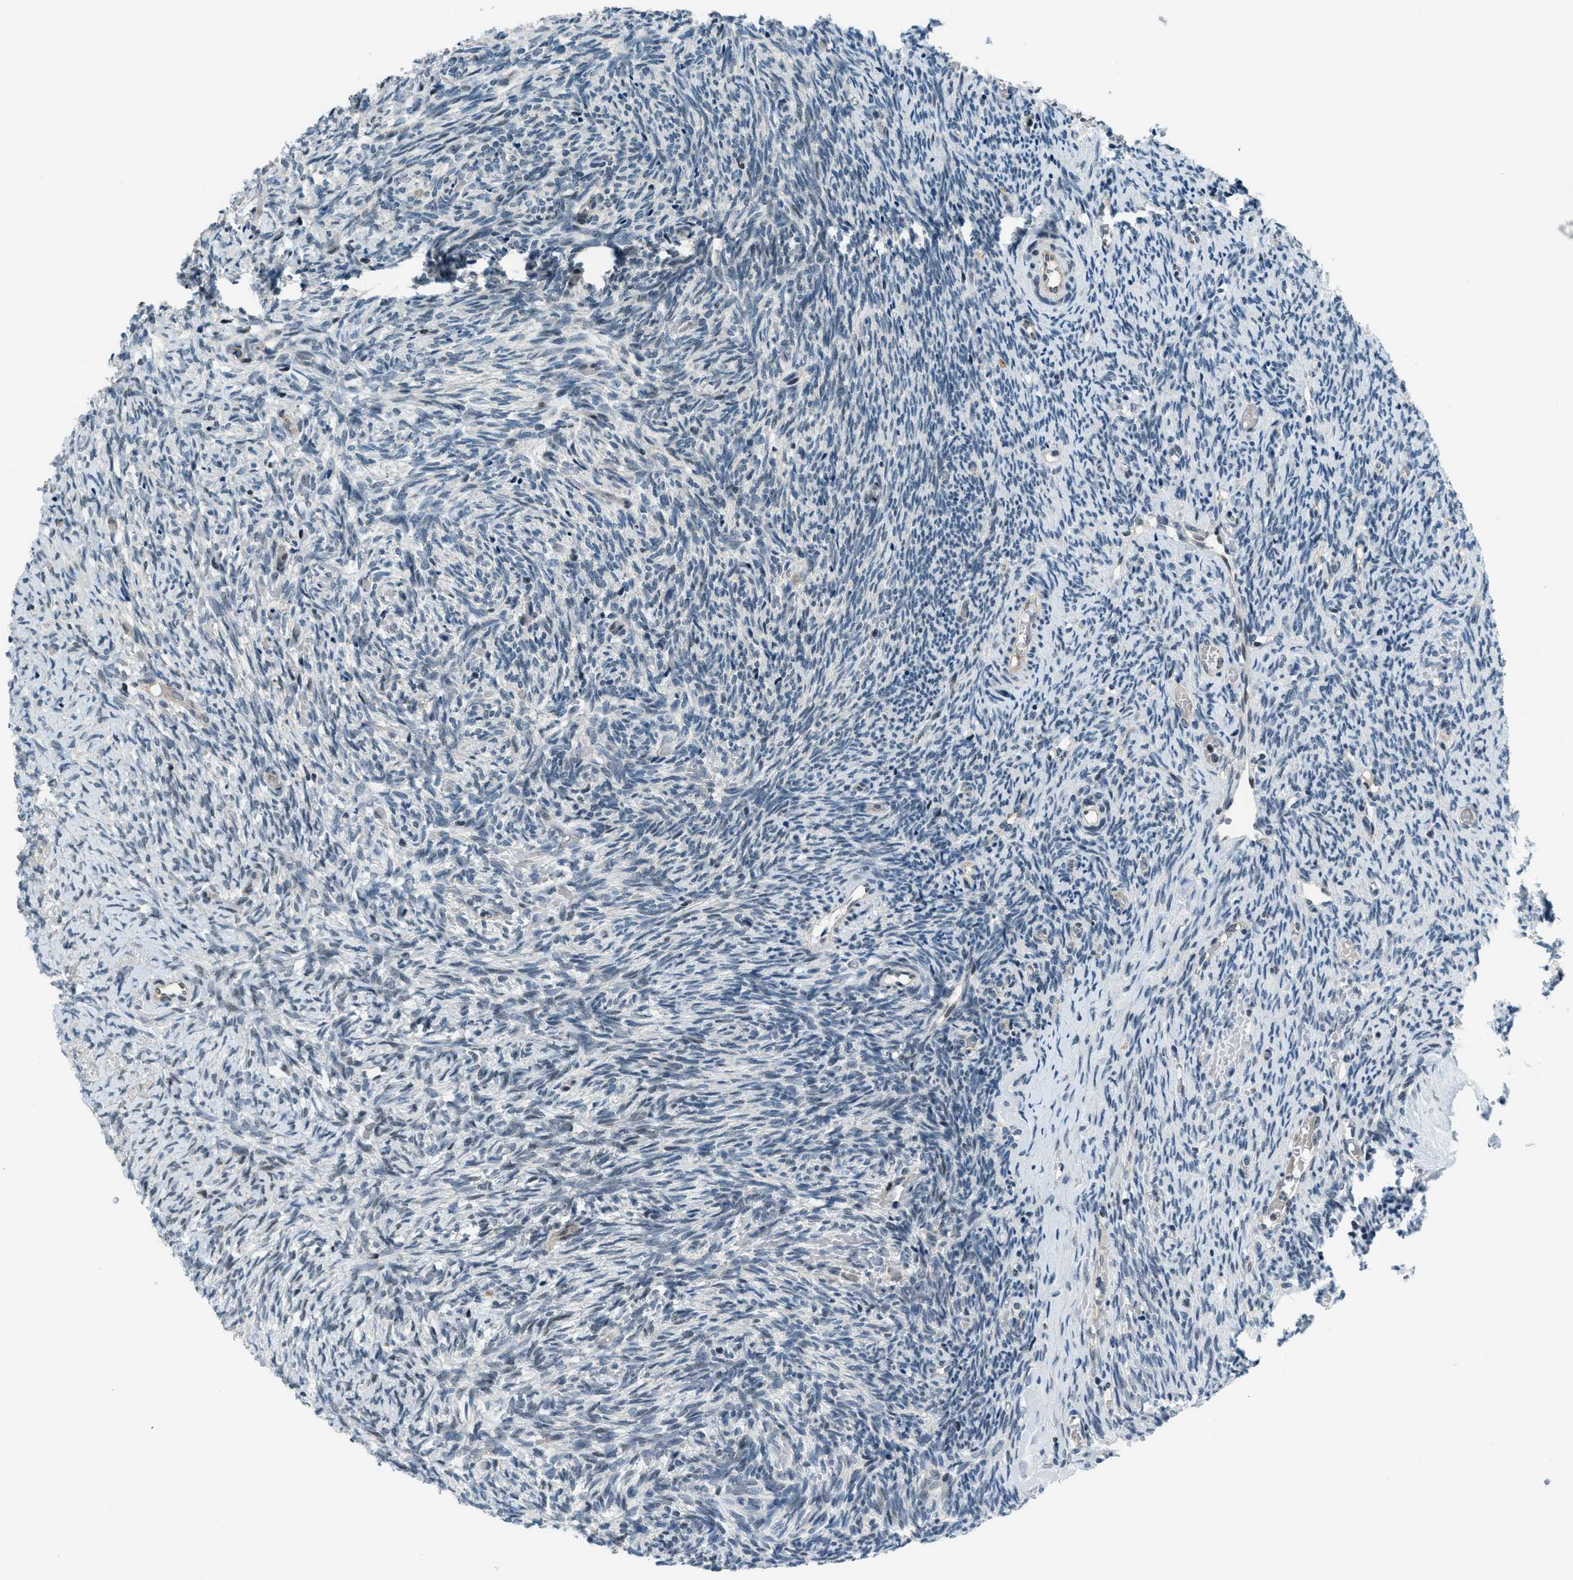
{"staining": {"intensity": "negative", "quantity": "none", "location": "none"}, "tissue": "ovary", "cell_type": "Ovarian stroma cells", "image_type": "normal", "snomed": [{"axis": "morphology", "description": "Normal tissue, NOS"}, {"axis": "topography", "description": "Ovary"}], "caption": "Immunohistochemistry of normal ovary displays no positivity in ovarian stroma cells.", "gene": "KLF6", "patient": {"sex": "female", "age": 41}}